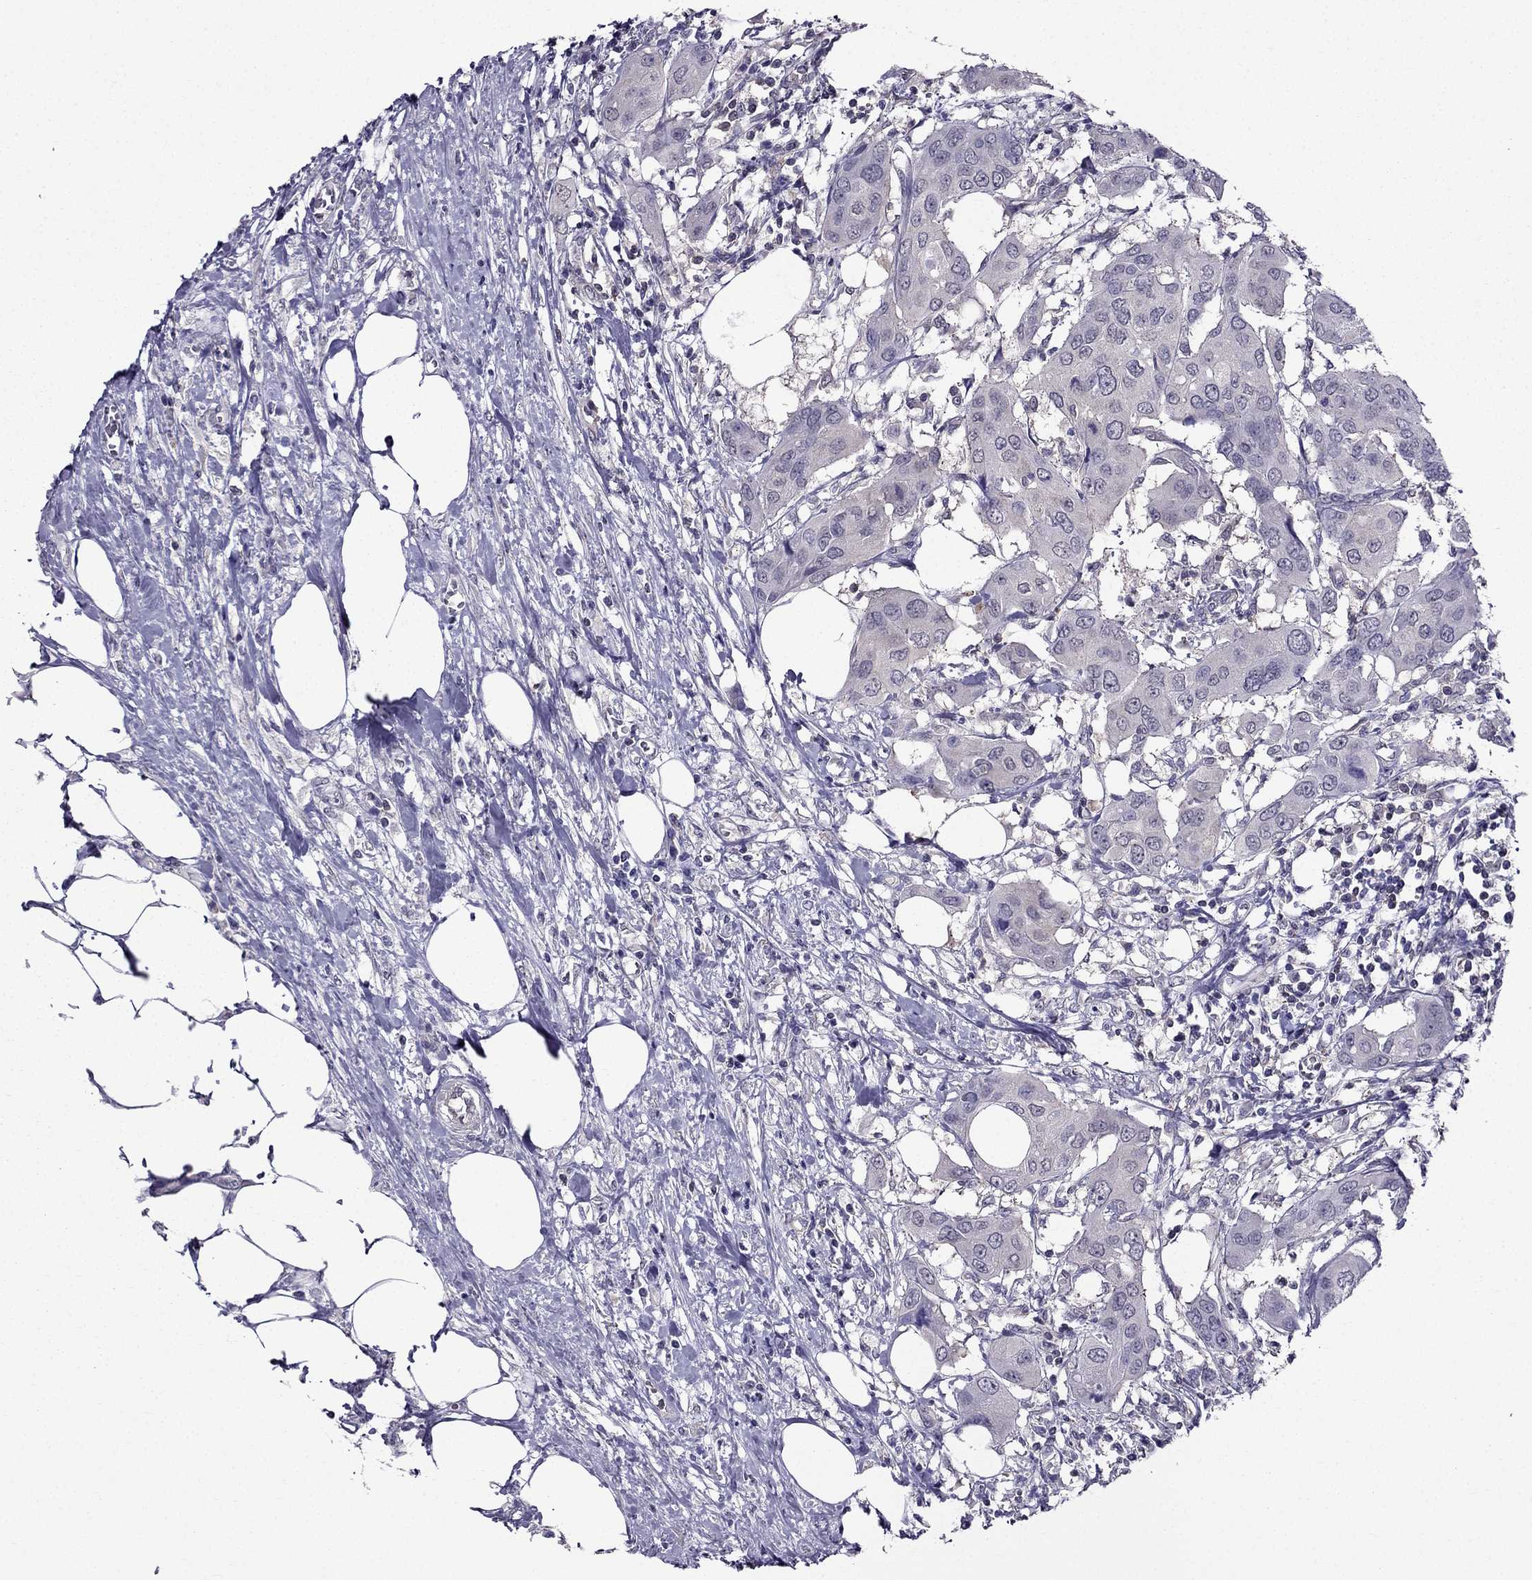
{"staining": {"intensity": "negative", "quantity": "none", "location": "none"}, "tissue": "urothelial cancer", "cell_type": "Tumor cells", "image_type": "cancer", "snomed": [{"axis": "morphology", "description": "Urothelial carcinoma, NOS"}, {"axis": "morphology", "description": "Urothelial carcinoma, High grade"}, {"axis": "topography", "description": "Urinary bladder"}], "caption": "Transitional cell carcinoma stained for a protein using immunohistochemistry (IHC) displays no expression tumor cells.", "gene": "AAK1", "patient": {"sex": "male", "age": 63}}